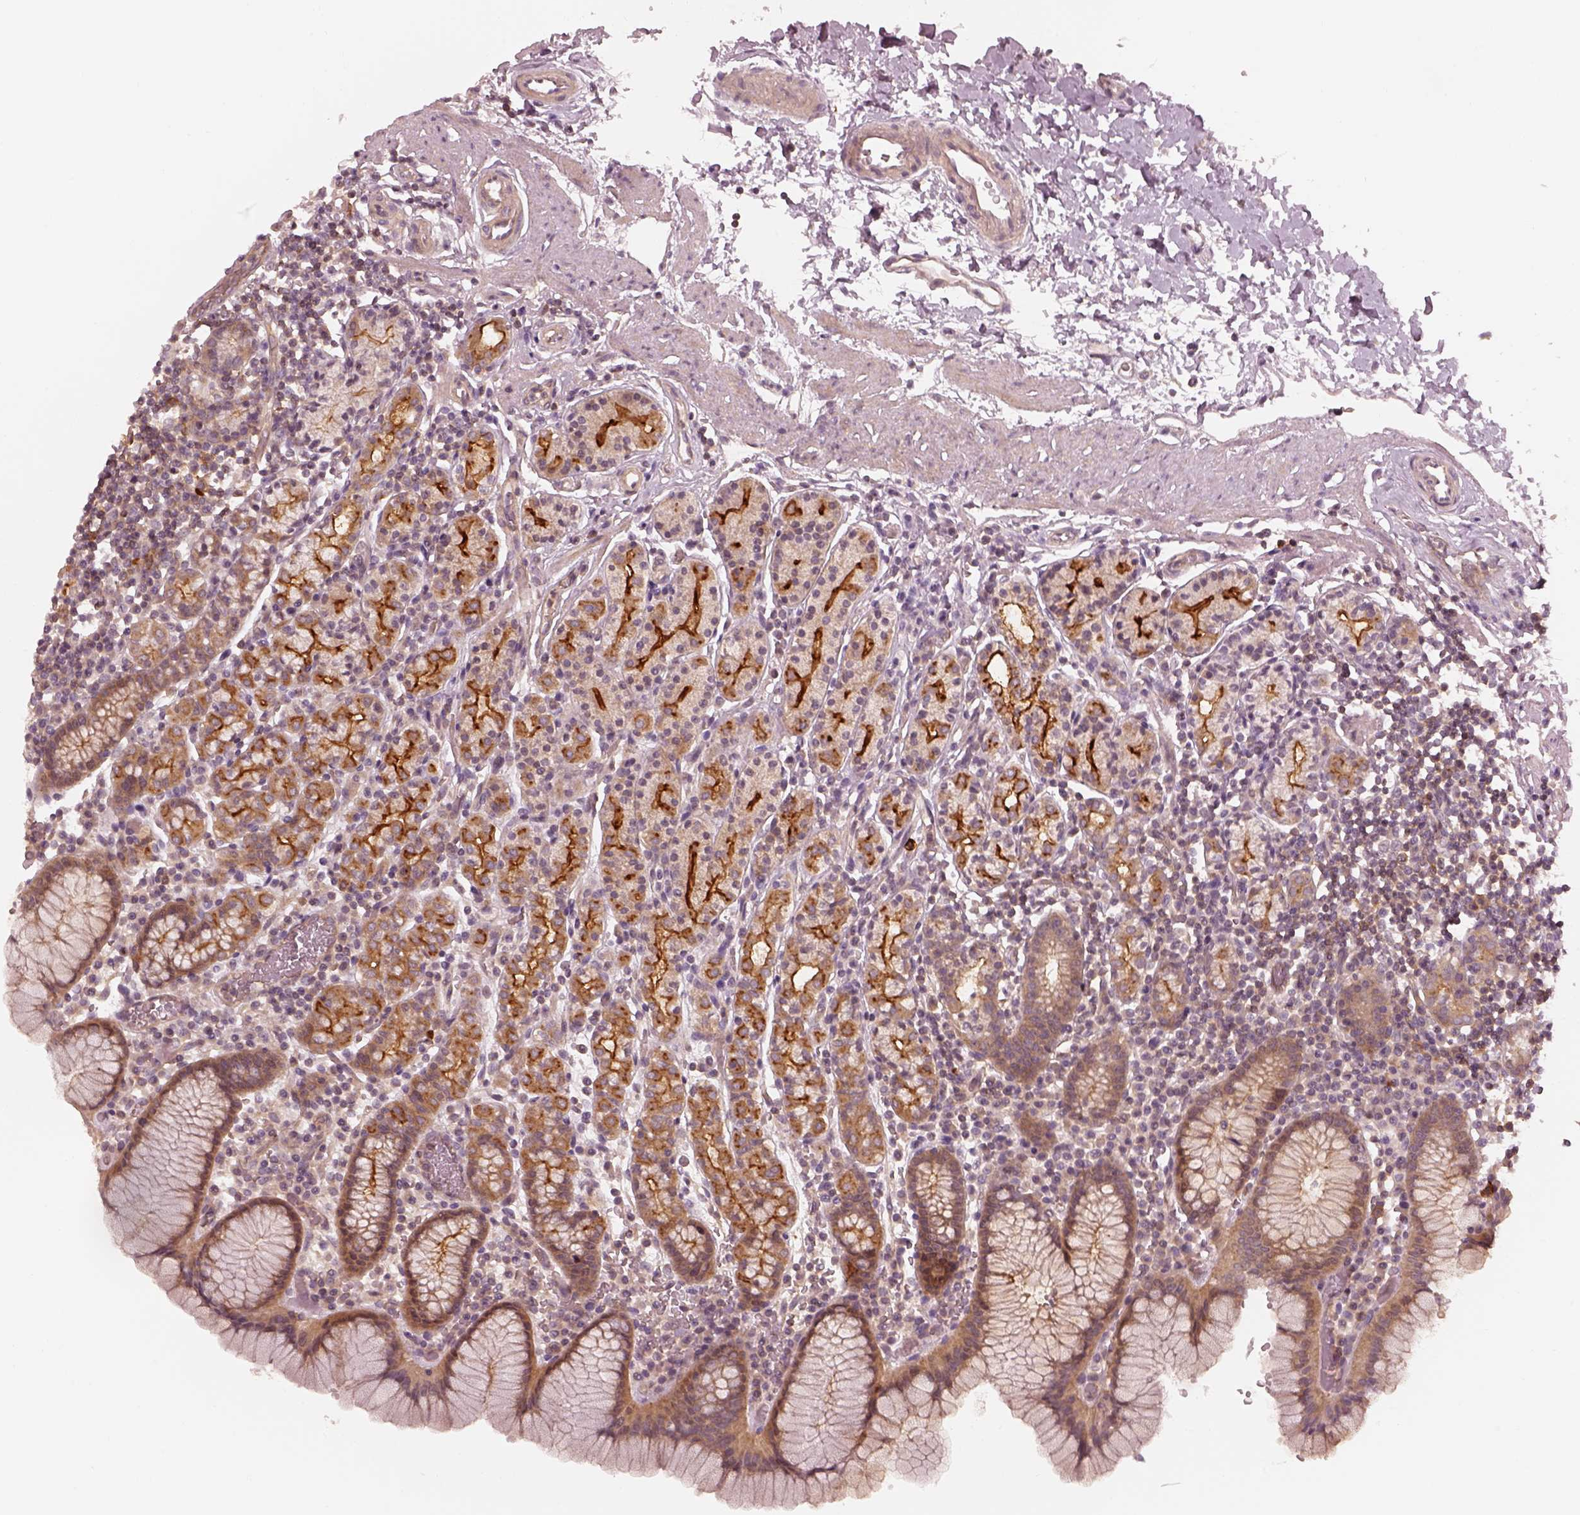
{"staining": {"intensity": "strong", "quantity": "25%-75%", "location": "cytoplasmic/membranous"}, "tissue": "stomach", "cell_type": "Glandular cells", "image_type": "normal", "snomed": [{"axis": "morphology", "description": "Normal tissue, NOS"}, {"axis": "topography", "description": "Stomach, upper"}, {"axis": "topography", "description": "Stomach"}], "caption": "IHC (DAB (3,3'-diaminobenzidine)) staining of unremarkable human stomach displays strong cytoplasmic/membranous protein expression in approximately 25%-75% of glandular cells.", "gene": "FAM107B", "patient": {"sex": "male", "age": 62}}